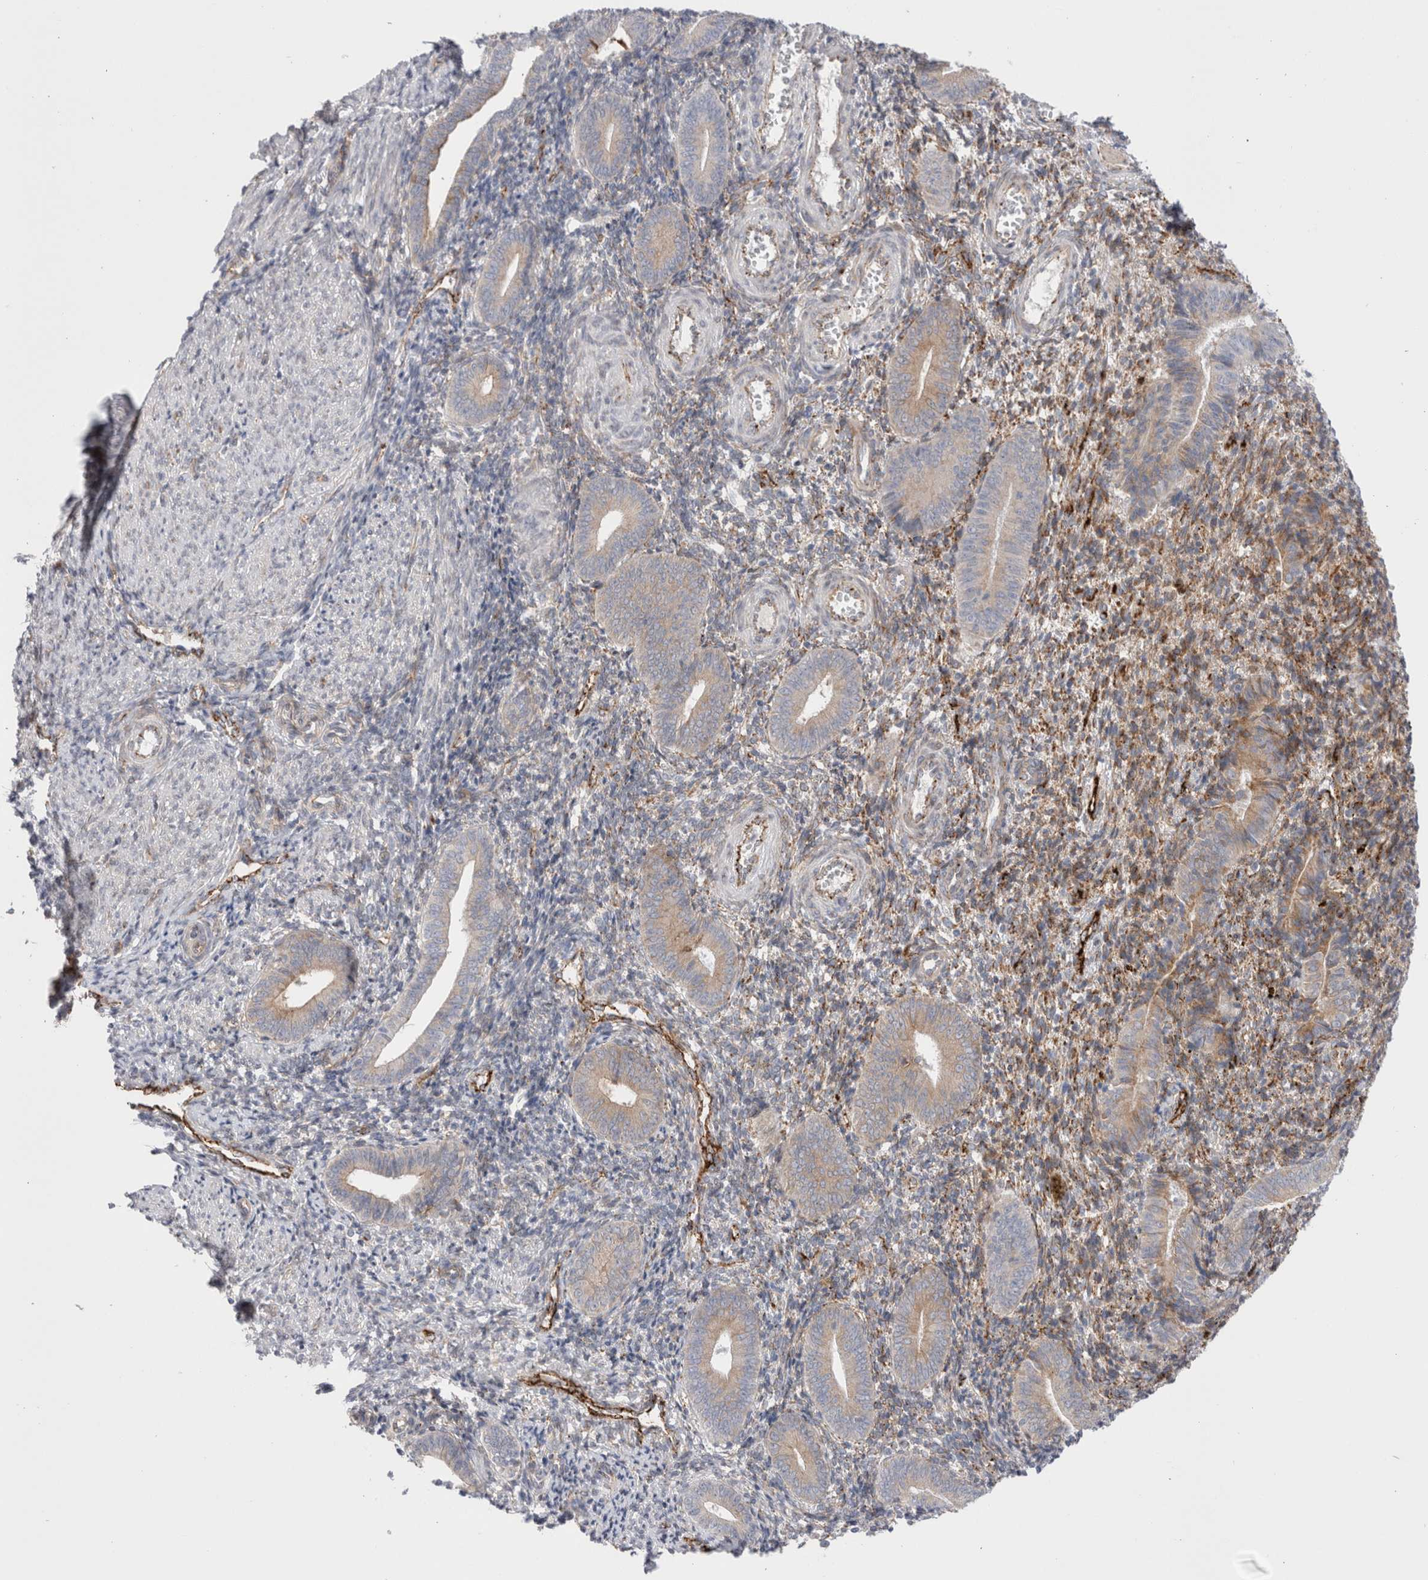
{"staining": {"intensity": "moderate", "quantity": "<25%", "location": "cytoplasmic/membranous"}, "tissue": "endometrium", "cell_type": "Cells in endometrial stroma", "image_type": "normal", "snomed": [{"axis": "morphology", "description": "Normal tissue, NOS"}, {"axis": "topography", "description": "Uterus"}, {"axis": "topography", "description": "Endometrium"}], "caption": "The immunohistochemical stain highlights moderate cytoplasmic/membranous expression in cells in endometrial stroma of normal endometrium. (DAB = brown stain, brightfield microscopy at high magnification).", "gene": "CNPY4", "patient": {"sex": "female", "age": 33}}